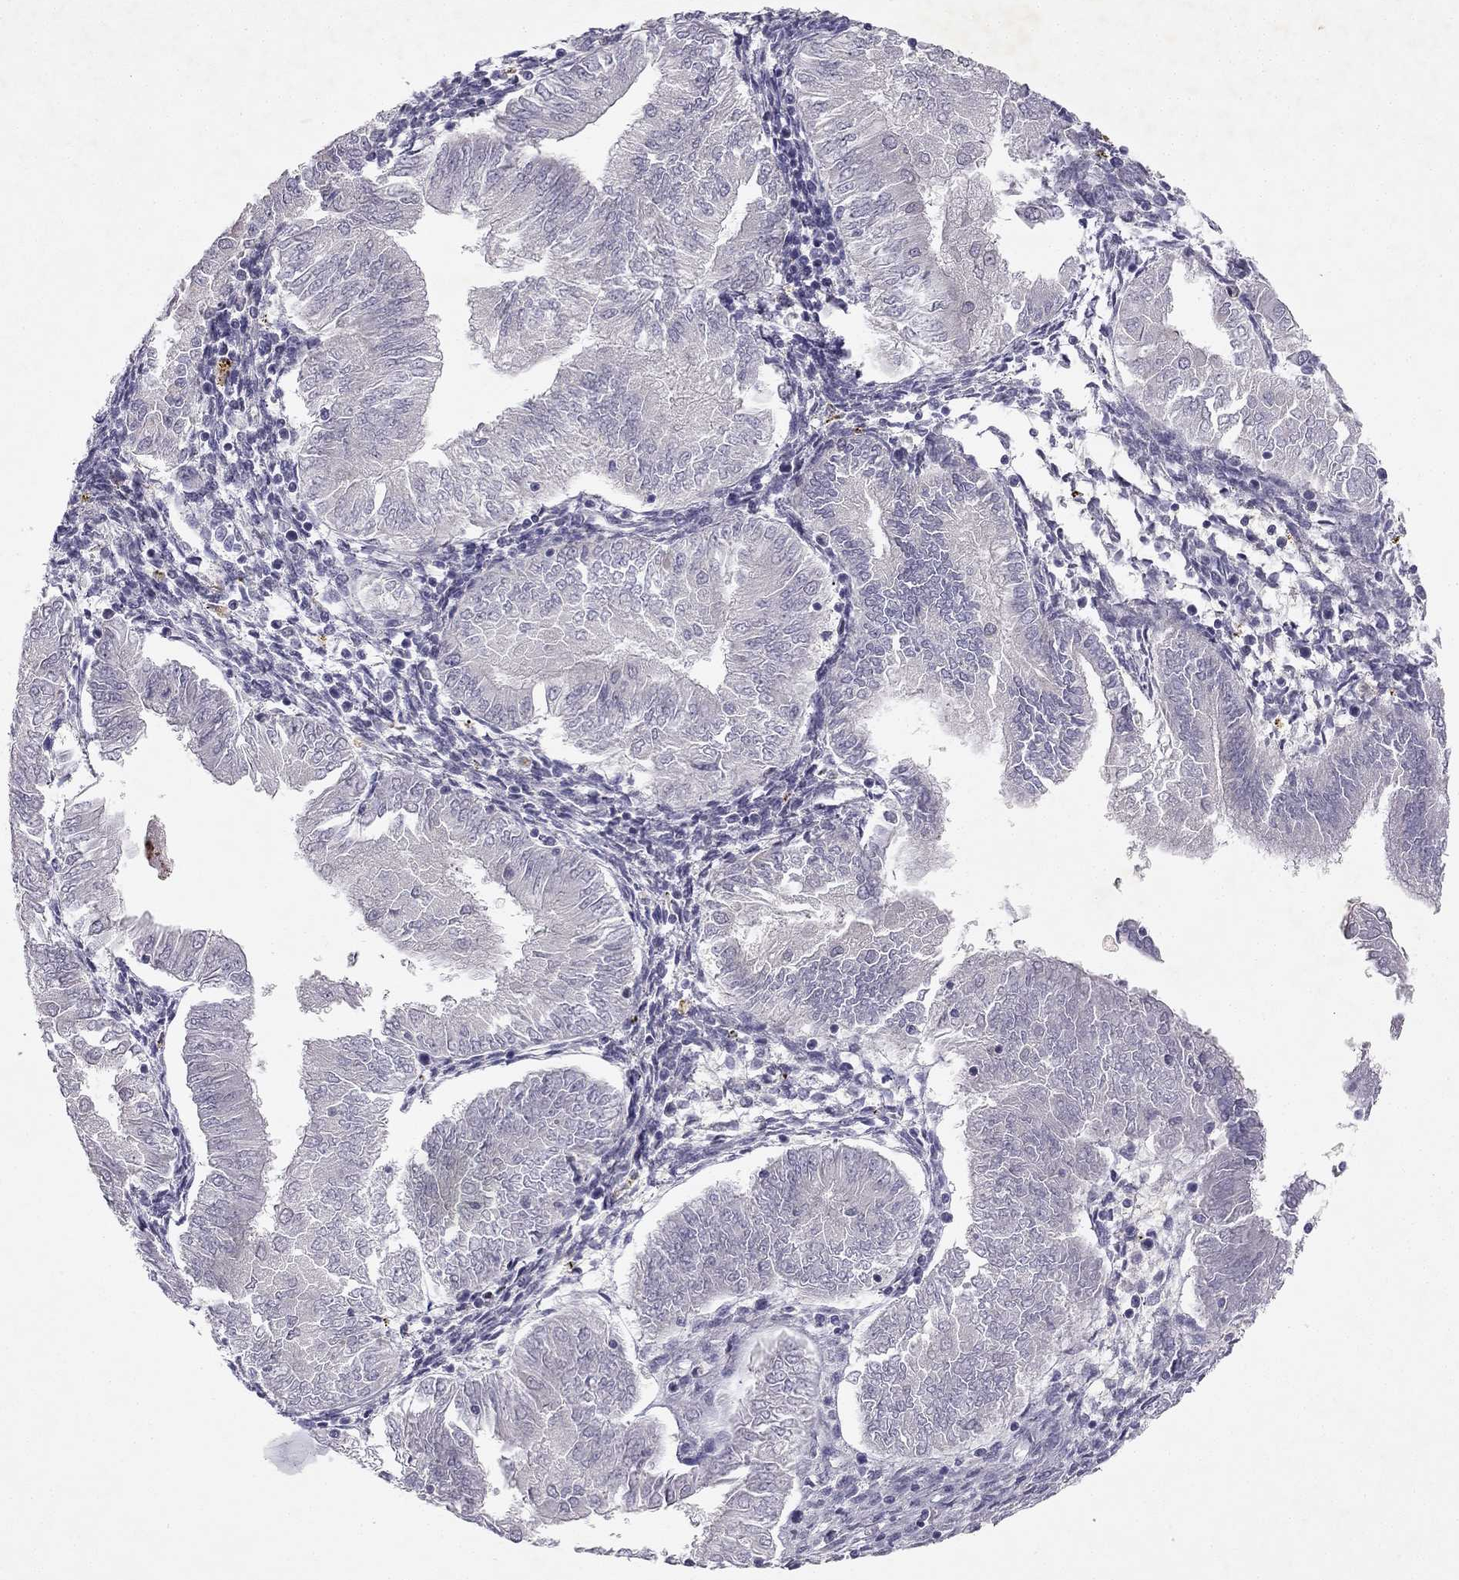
{"staining": {"intensity": "negative", "quantity": "none", "location": "none"}, "tissue": "endometrial cancer", "cell_type": "Tumor cells", "image_type": "cancer", "snomed": [{"axis": "morphology", "description": "Adenocarcinoma, NOS"}, {"axis": "topography", "description": "Endometrium"}], "caption": "IHC image of human endometrial adenocarcinoma stained for a protein (brown), which displays no expression in tumor cells. Nuclei are stained in blue.", "gene": "SLC6A4", "patient": {"sex": "female", "age": 53}}